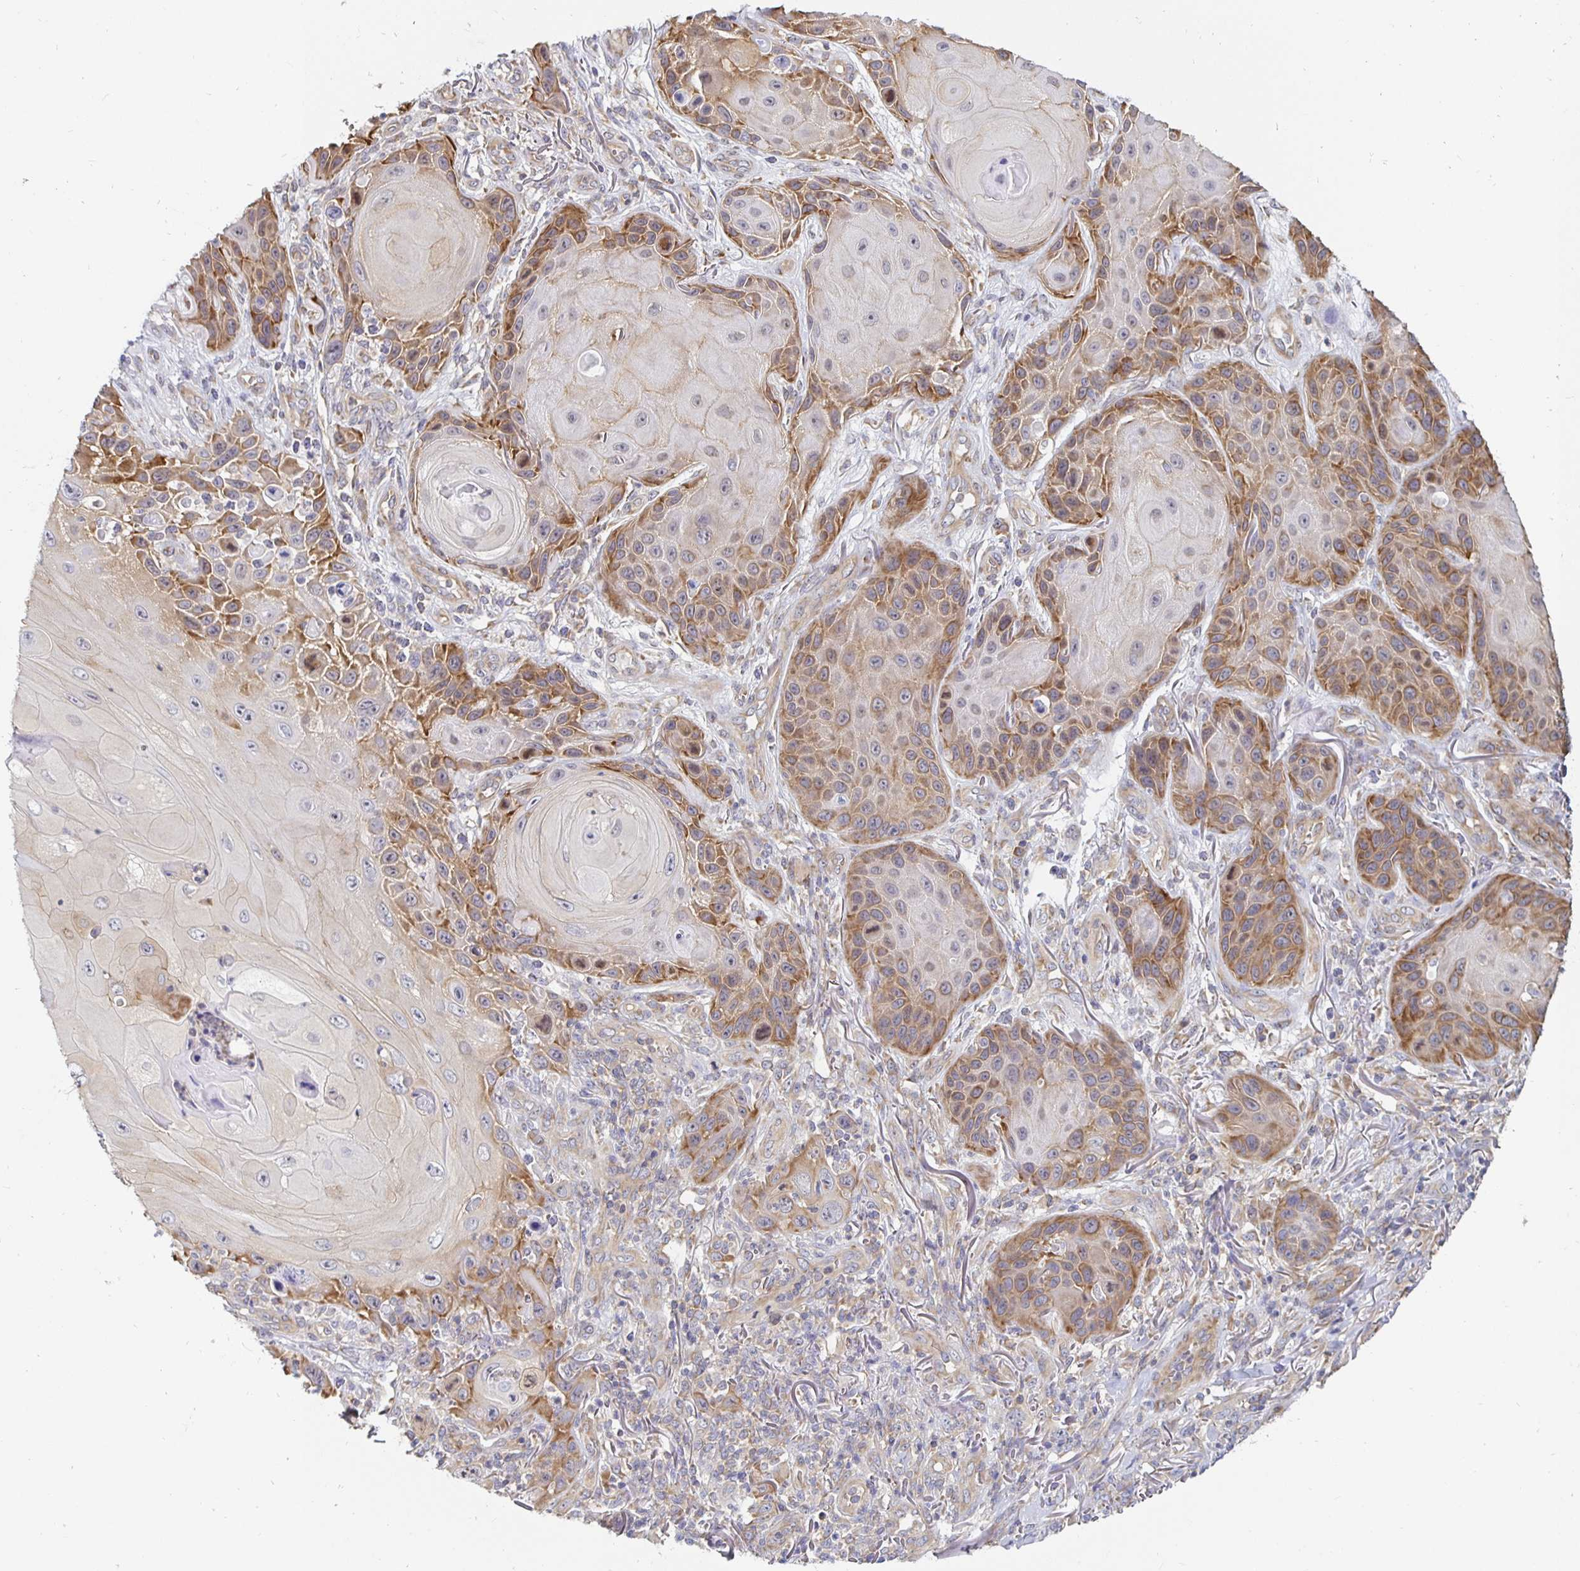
{"staining": {"intensity": "moderate", "quantity": "25%-75%", "location": "cytoplasmic/membranous"}, "tissue": "skin cancer", "cell_type": "Tumor cells", "image_type": "cancer", "snomed": [{"axis": "morphology", "description": "Squamous cell carcinoma, NOS"}, {"axis": "topography", "description": "Skin"}], "caption": "Immunohistochemical staining of human skin cancer demonstrates medium levels of moderate cytoplasmic/membranous expression in approximately 25%-75% of tumor cells. The protein of interest is shown in brown color, while the nuclei are stained blue.", "gene": "PDAP1", "patient": {"sex": "female", "age": 94}}